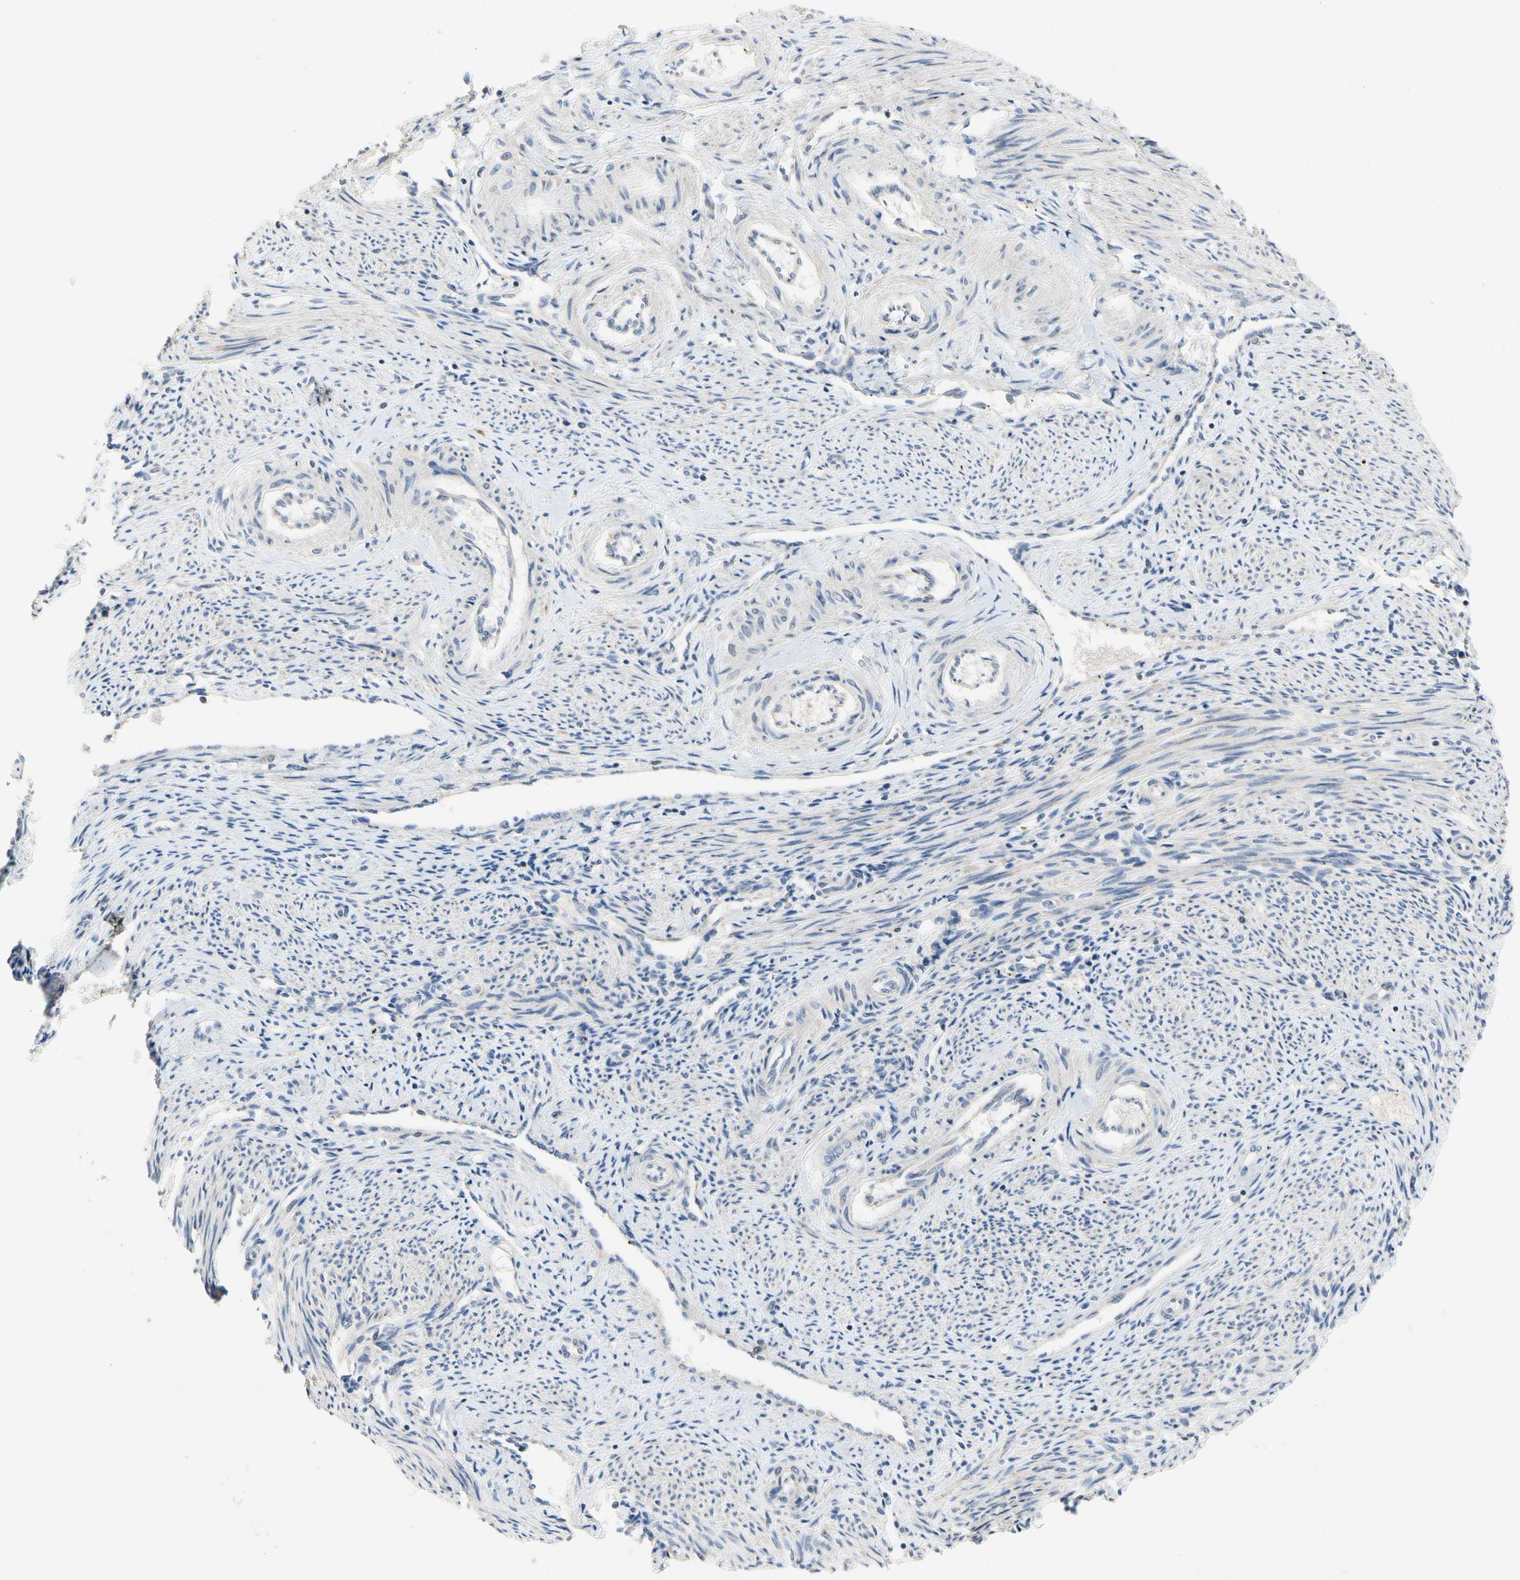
{"staining": {"intensity": "weak", "quantity": "<25%", "location": "cytoplasmic/membranous"}, "tissue": "endometrium", "cell_type": "Cells in endometrial stroma", "image_type": "normal", "snomed": [{"axis": "morphology", "description": "Normal tissue, NOS"}, {"axis": "topography", "description": "Endometrium"}], "caption": "Immunohistochemistry of normal human endometrium displays no staining in cells in endometrial stroma. (DAB IHC visualized using brightfield microscopy, high magnification).", "gene": "GAS6", "patient": {"sex": "female", "age": 42}}